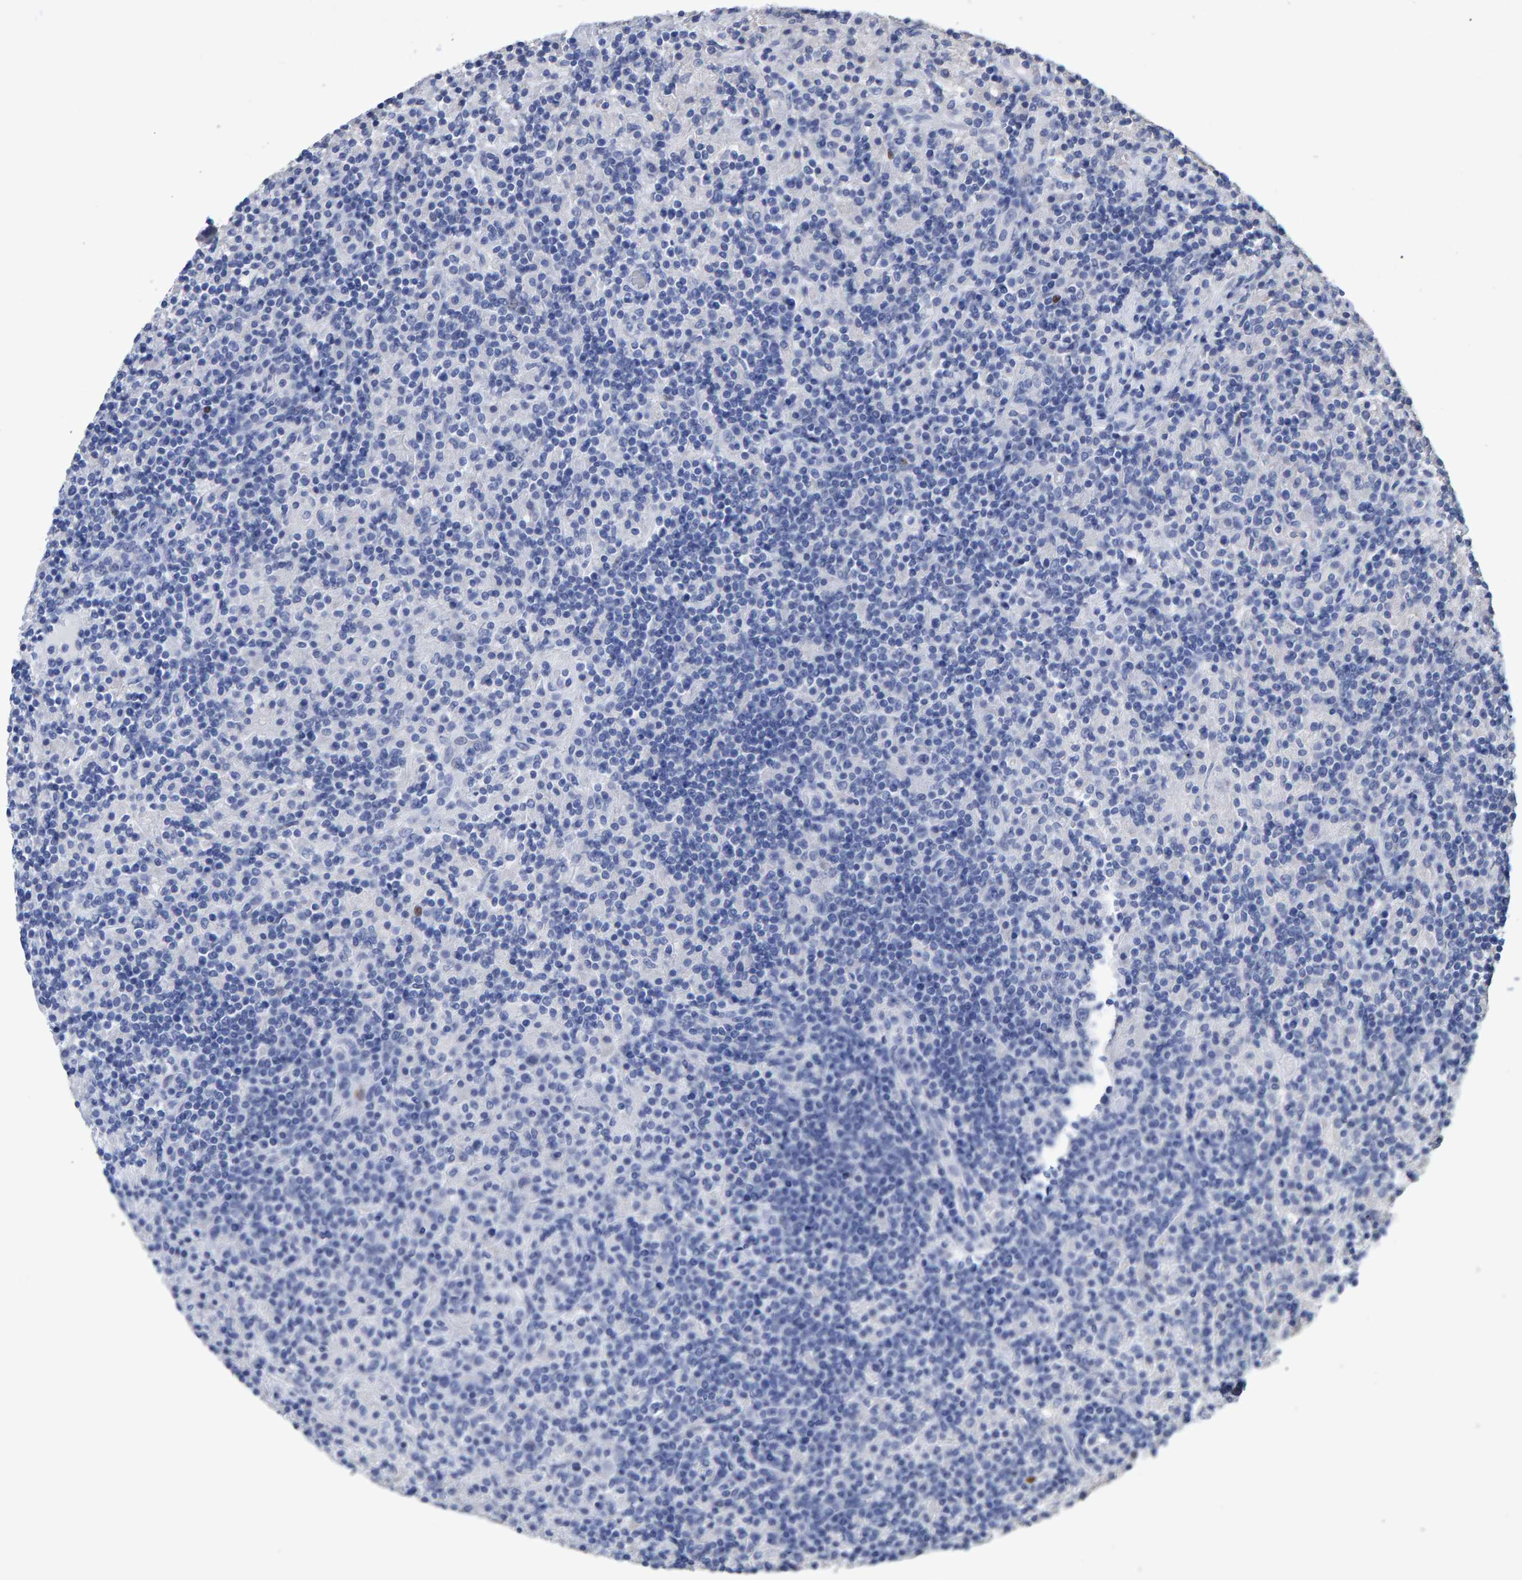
{"staining": {"intensity": "negative", "quantity": "none", "location": "none"}, "tissue": "lymphoma", "cell_type": "Tumor cells", "image_type": "cancer", "snomed": [{"axis": "morphology", "description": "Hodgkin's disease, NOS"}, {"axis": "topography", "description": "Lymph node"}], "caption": "Immunohistochemistry histopathology image of neoplastic tissue: human lymphoma stained with DAB (3,3'-diaminobenzidine) shows no significant protein positivity in tumor cells.", "gene": "HEMGN", "patient": {"sex": "male", "age": 70}}